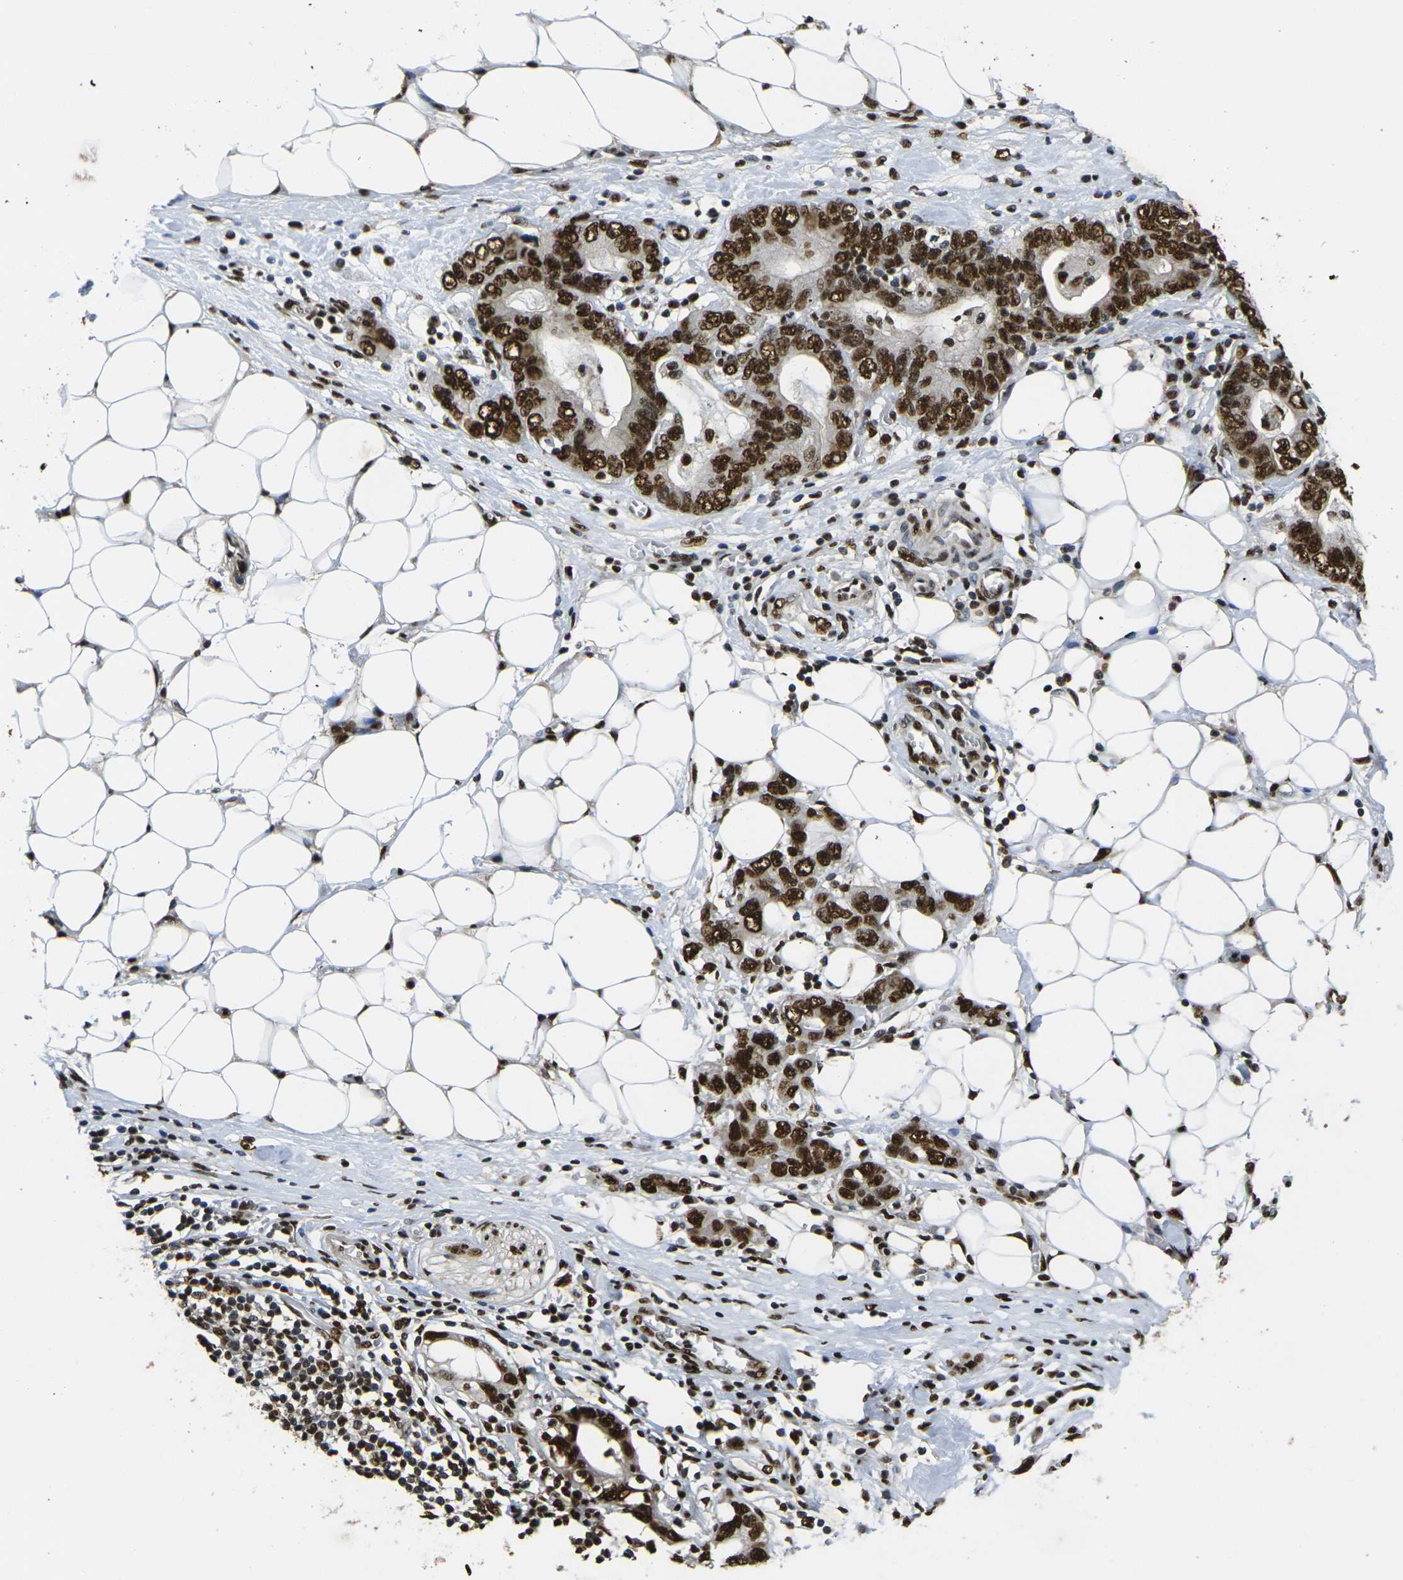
{"staining": {"intensity": "strong", "quantity": ">75%", "location": "nuclear"}, "tissue": "stomach cancer", "cell_type": "Tumor cells", "image_type": "cancer", "snomed": [{"axis": "morphology", "description": "Adenocarcinoma, NOS"}, {"axis": "topography", "description": "Stomach, lower"}], "caption": "Protein positivity by immunohistochemistry shows strong nuclear staining in about >75% of tumor cells in stomach cancer (adenocarcinoma).", "gene": "SMARCC1", "patient": {"sex": "female", "age": 93}}